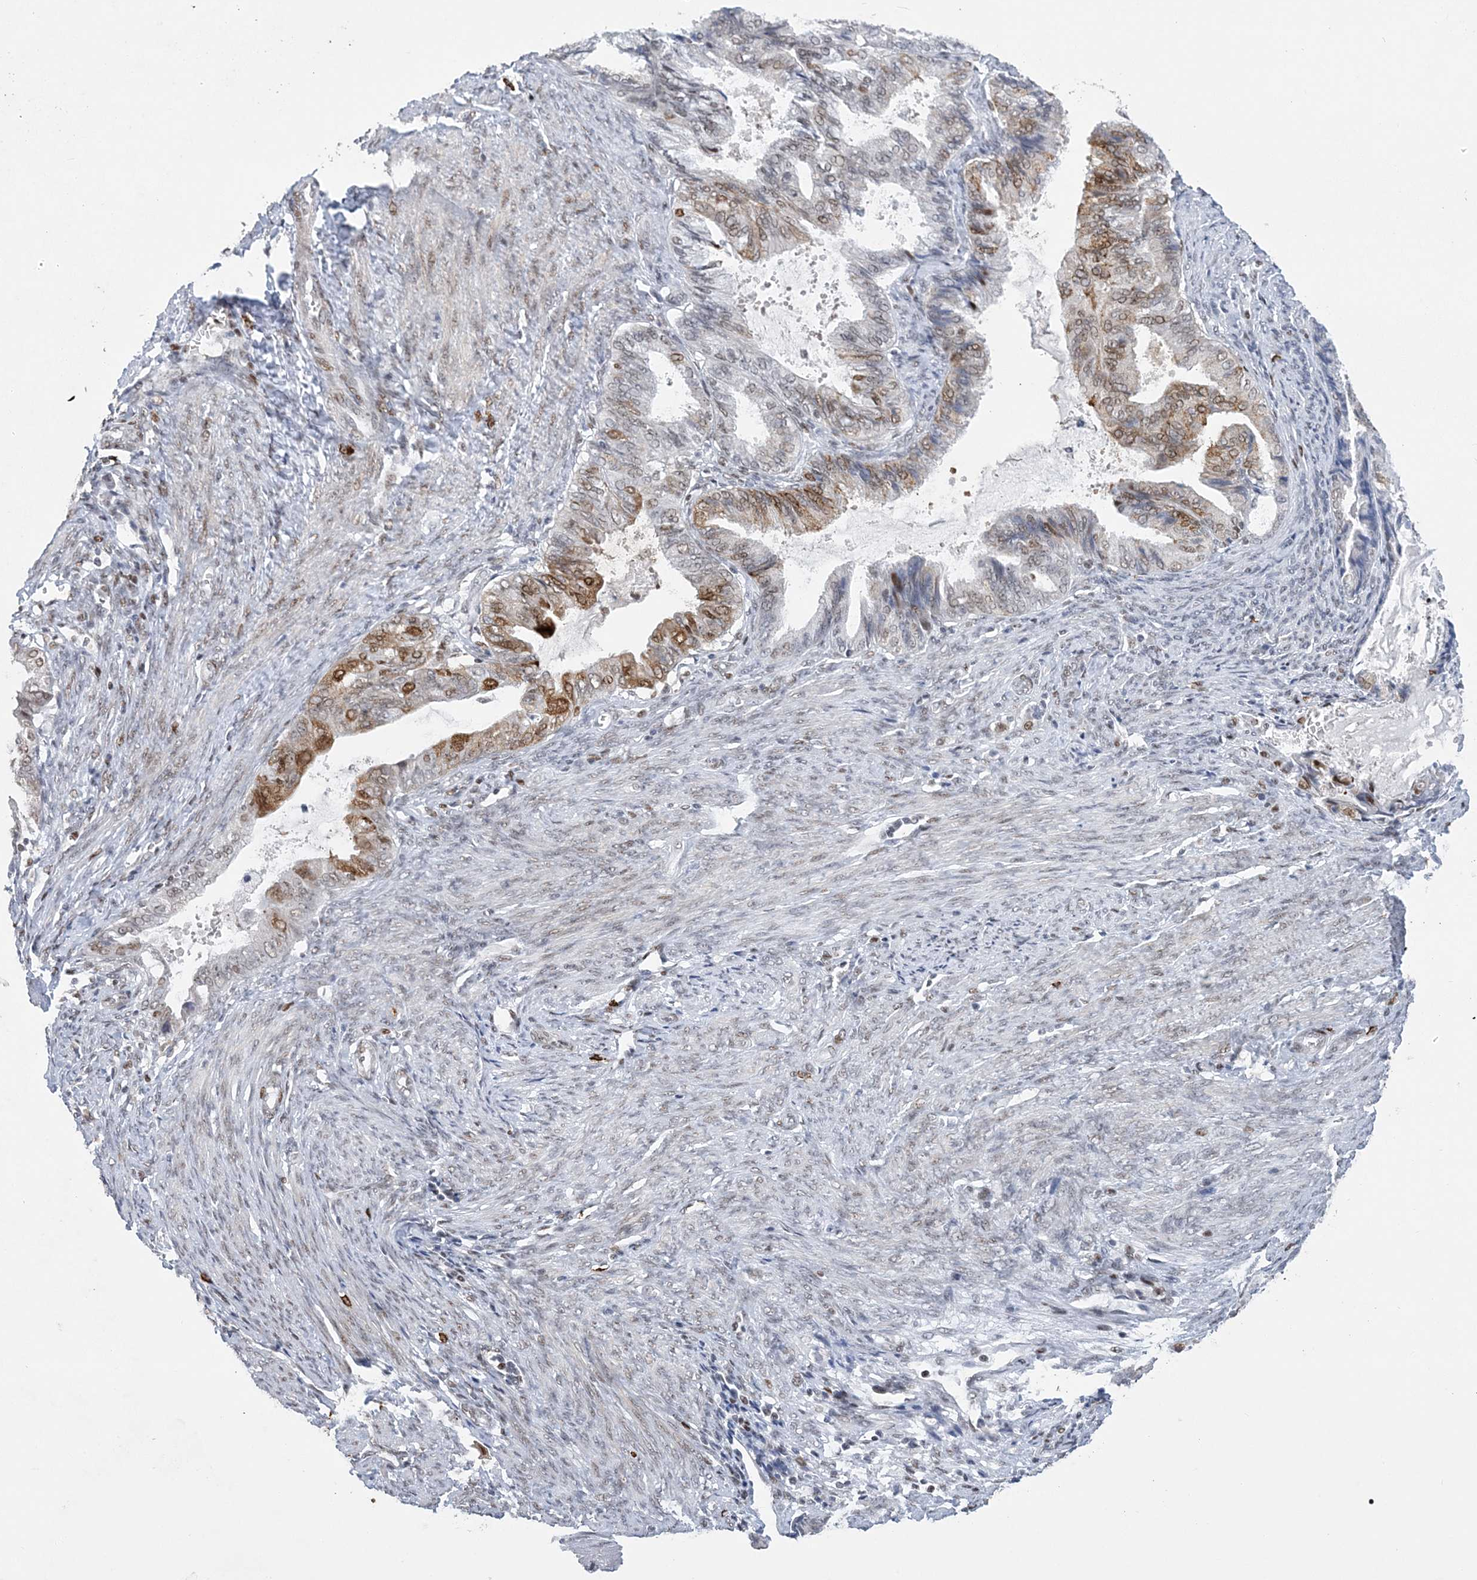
{"staining": {"intensity": "moderate", "quantity": "25%-75%", "location": "nuclear"}, "tissue": "endometrial cancer", "cell_type": "Tumor cells", "image_type": "cancer", "snomed": [{"axis": "morphology", "description": "Adenocarcinoma, NOS"}, {"axis": "topography", "description": "Endometrium"}], "caption": "A medium amount of moderate nuclear expression is present in about 25%-75% of tumor cells in adenocarcinoma (endometrial) tissue.", "gene": "ZBTB7A", "patient": {"sex": "female", "age": 86}}